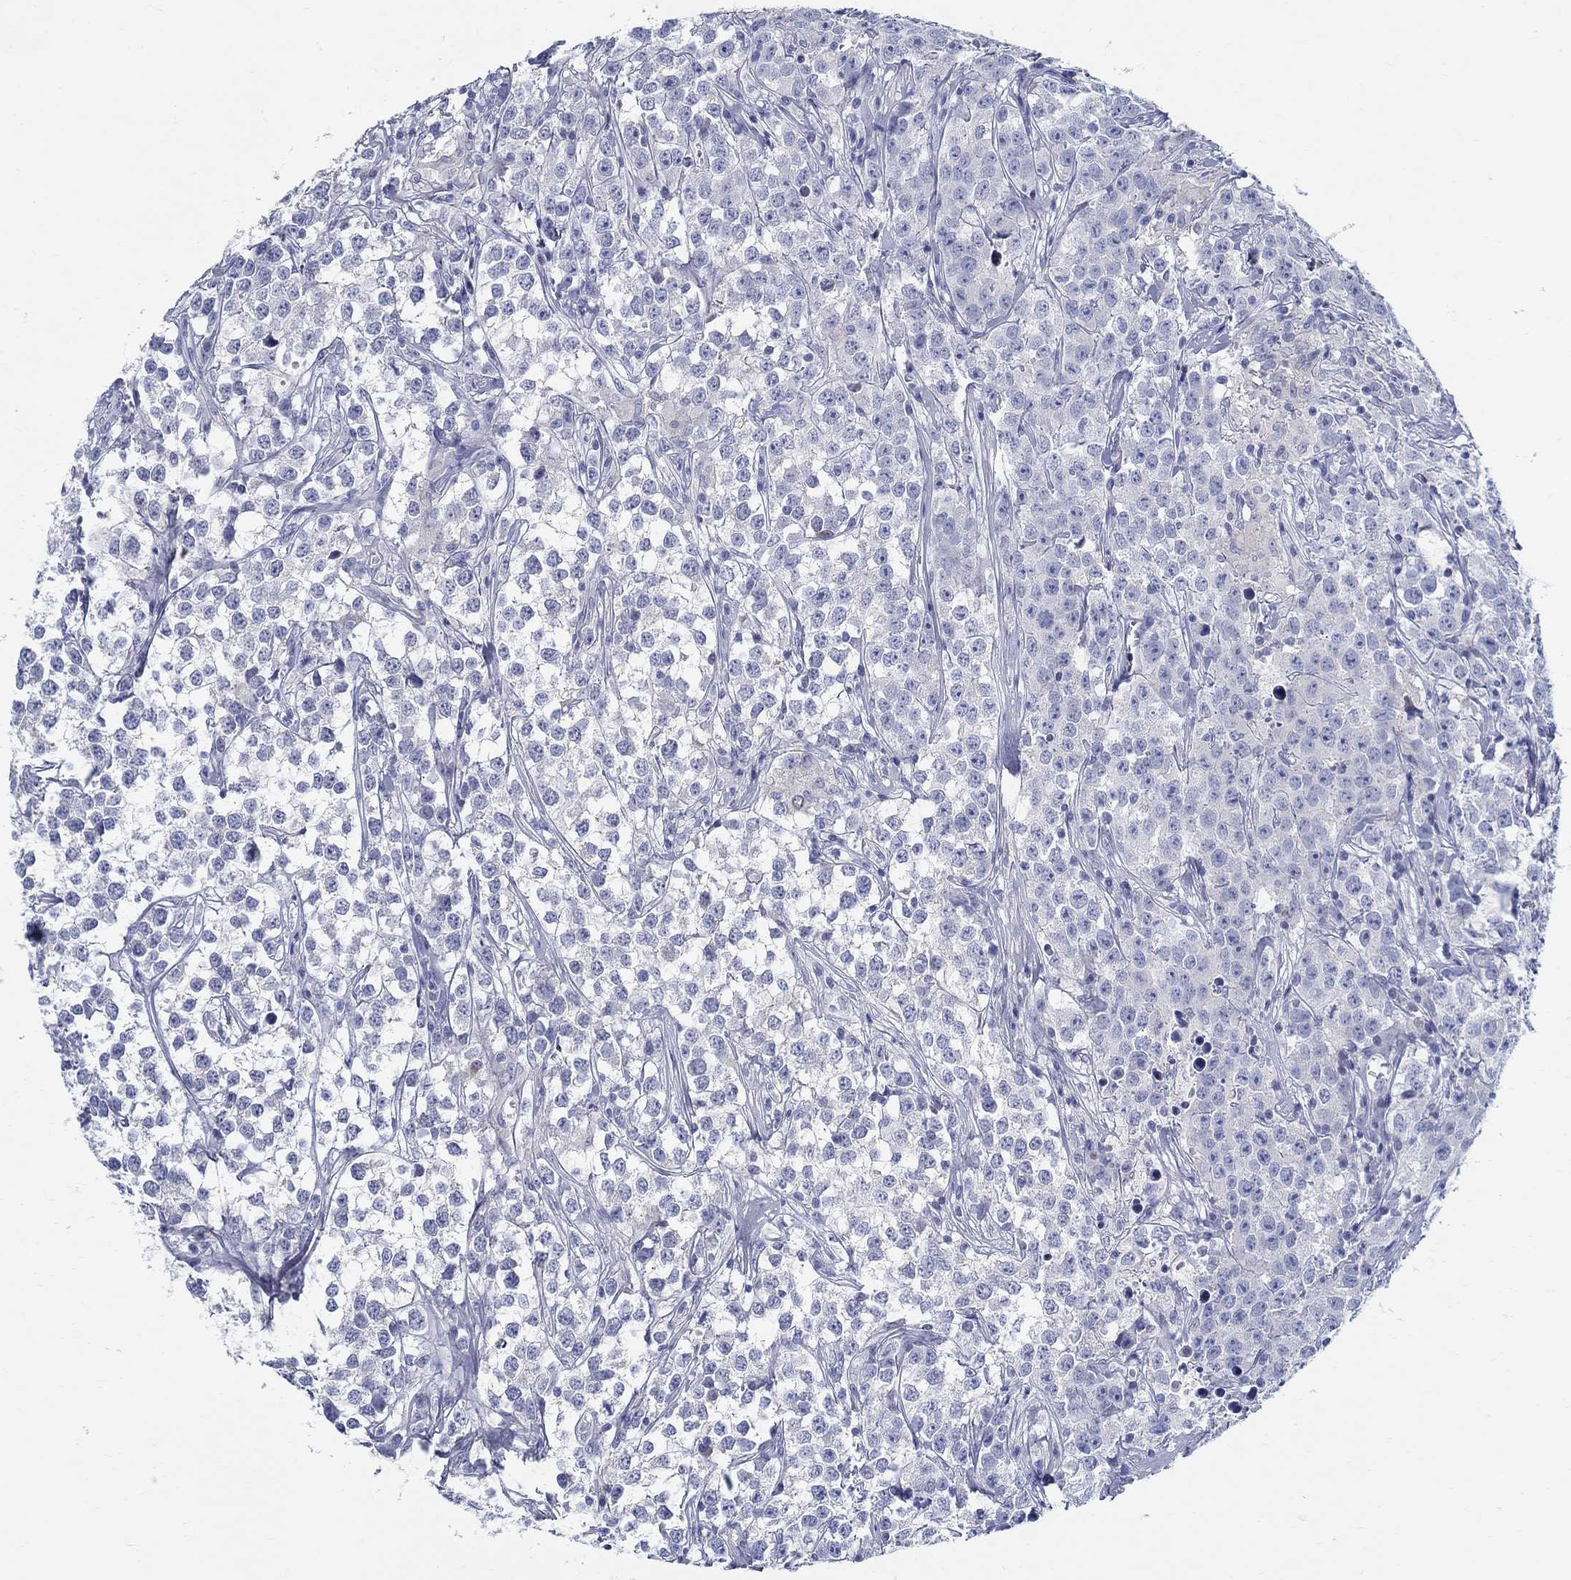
{"staining": {"intensity": "negative", "quantity": "none", "location": "none"}, "tissue": "testis cancer", "cell_type": "Tumor cells", "image_type": "cancer", "snomed": [{"axis": "morphology", "description": "Seminoma, NOS"}, {"axis": "topography", "description": "Testis"}], "caption": "Protein analysis of seminoma (testis) exhibits no significant staining in tumor cells.", "gene": "CRYGD", "patient": {"sex": "male", "age": 59}}